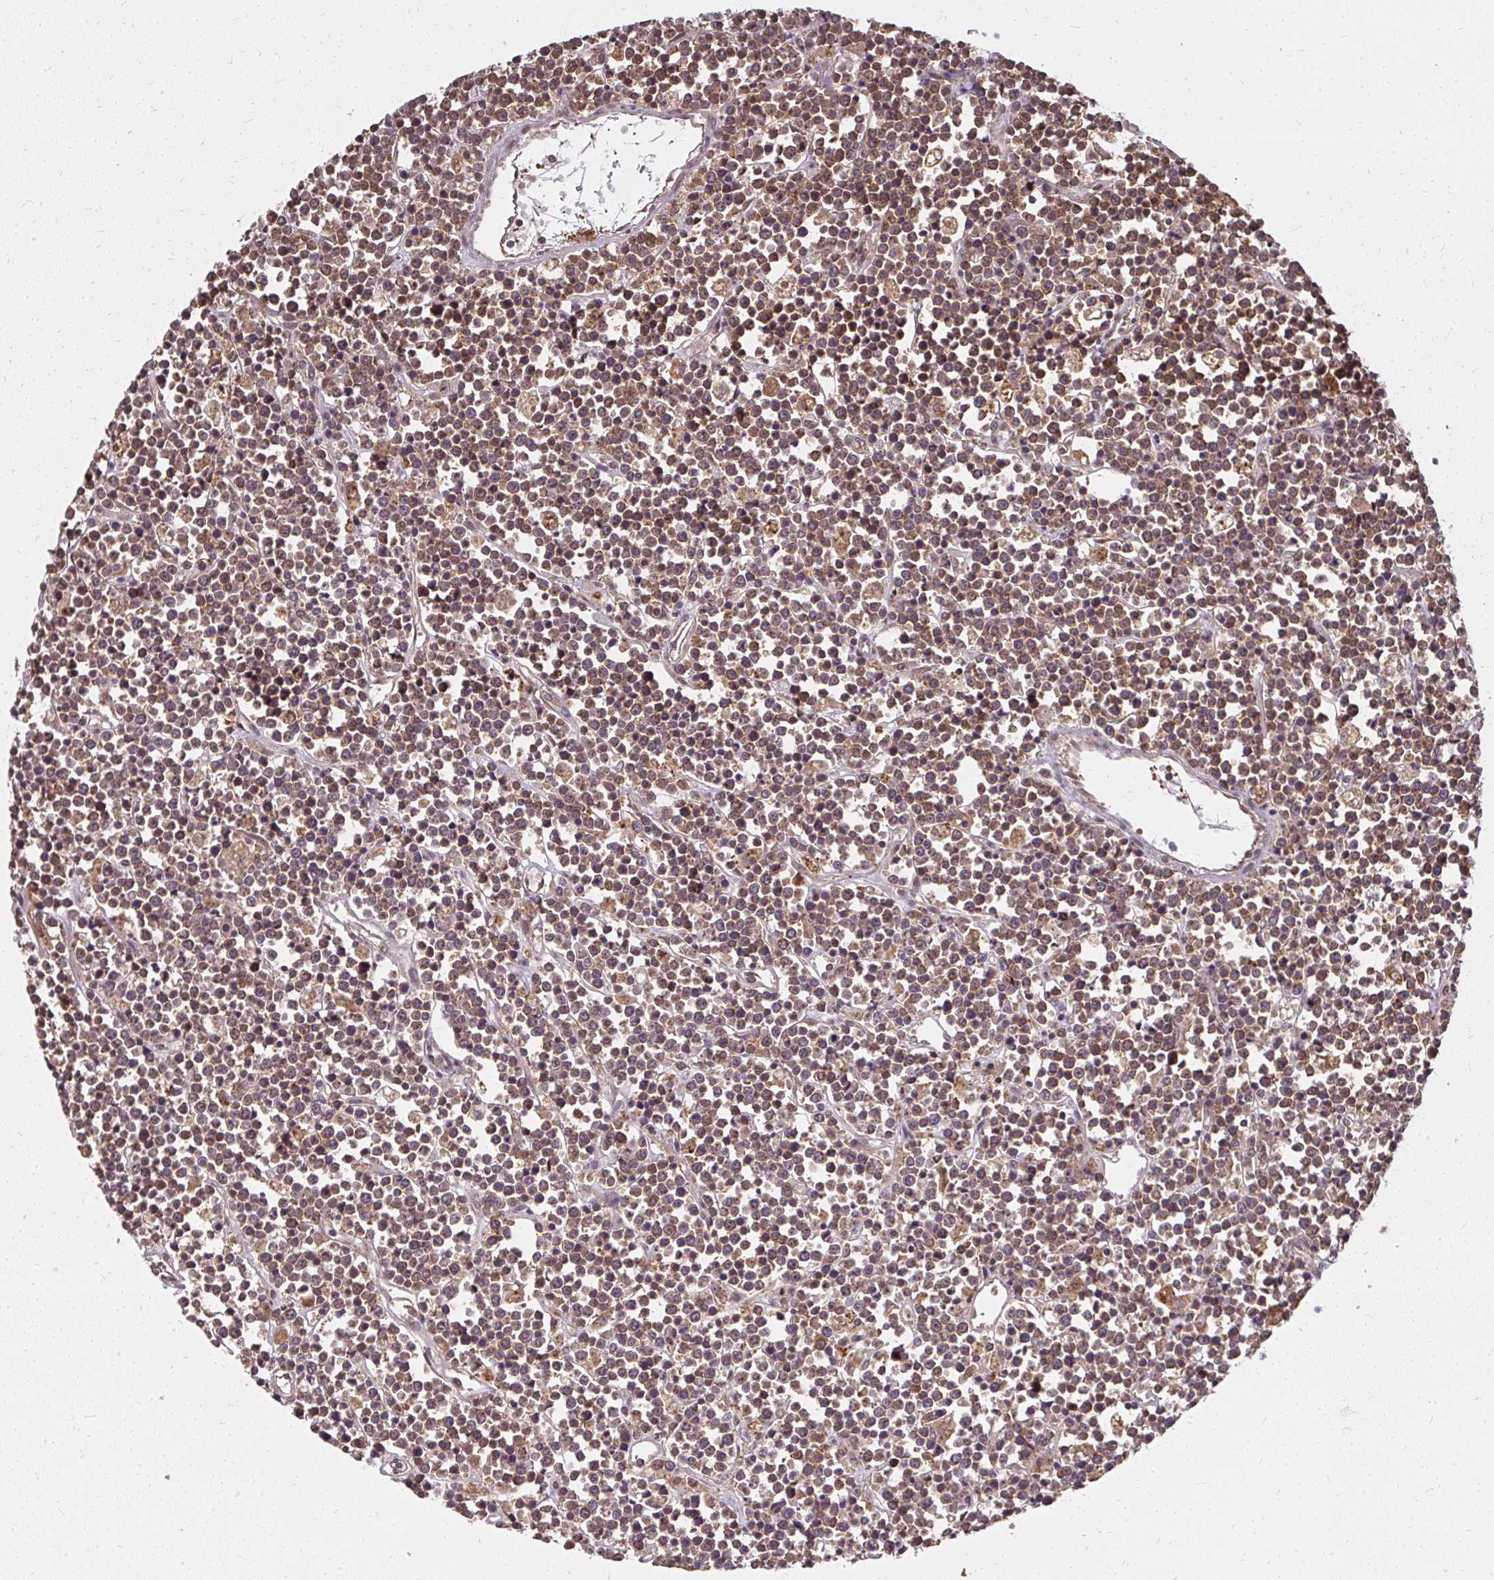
{"staining": {"intensity": "strong", "quantity": ">75%", "location": "cytoplasmic/membranous"}, "tissue": "lymphoma", "cell_type": "Tumor cells", "image_type": "cancer", "snomed": [{"axis": "morphology", "description": "Malignant lymphoma, non-Hodgkin's type, High grade"}, {"axis": "topography", "description": "Ovary"}], "caption": "Tumor cells reveal high levels of strong cytoplasmic/membranous expression in about >75% of cells in human high-grade malignant lymphoma, non-Hodgkin's type. The staining was performed using DAB, with brown indicating positive protein expression. Nuclei are stained blue with hematoxylin.", "gene": "LARS2", "patient": {"sex": "female", "age": 56}}